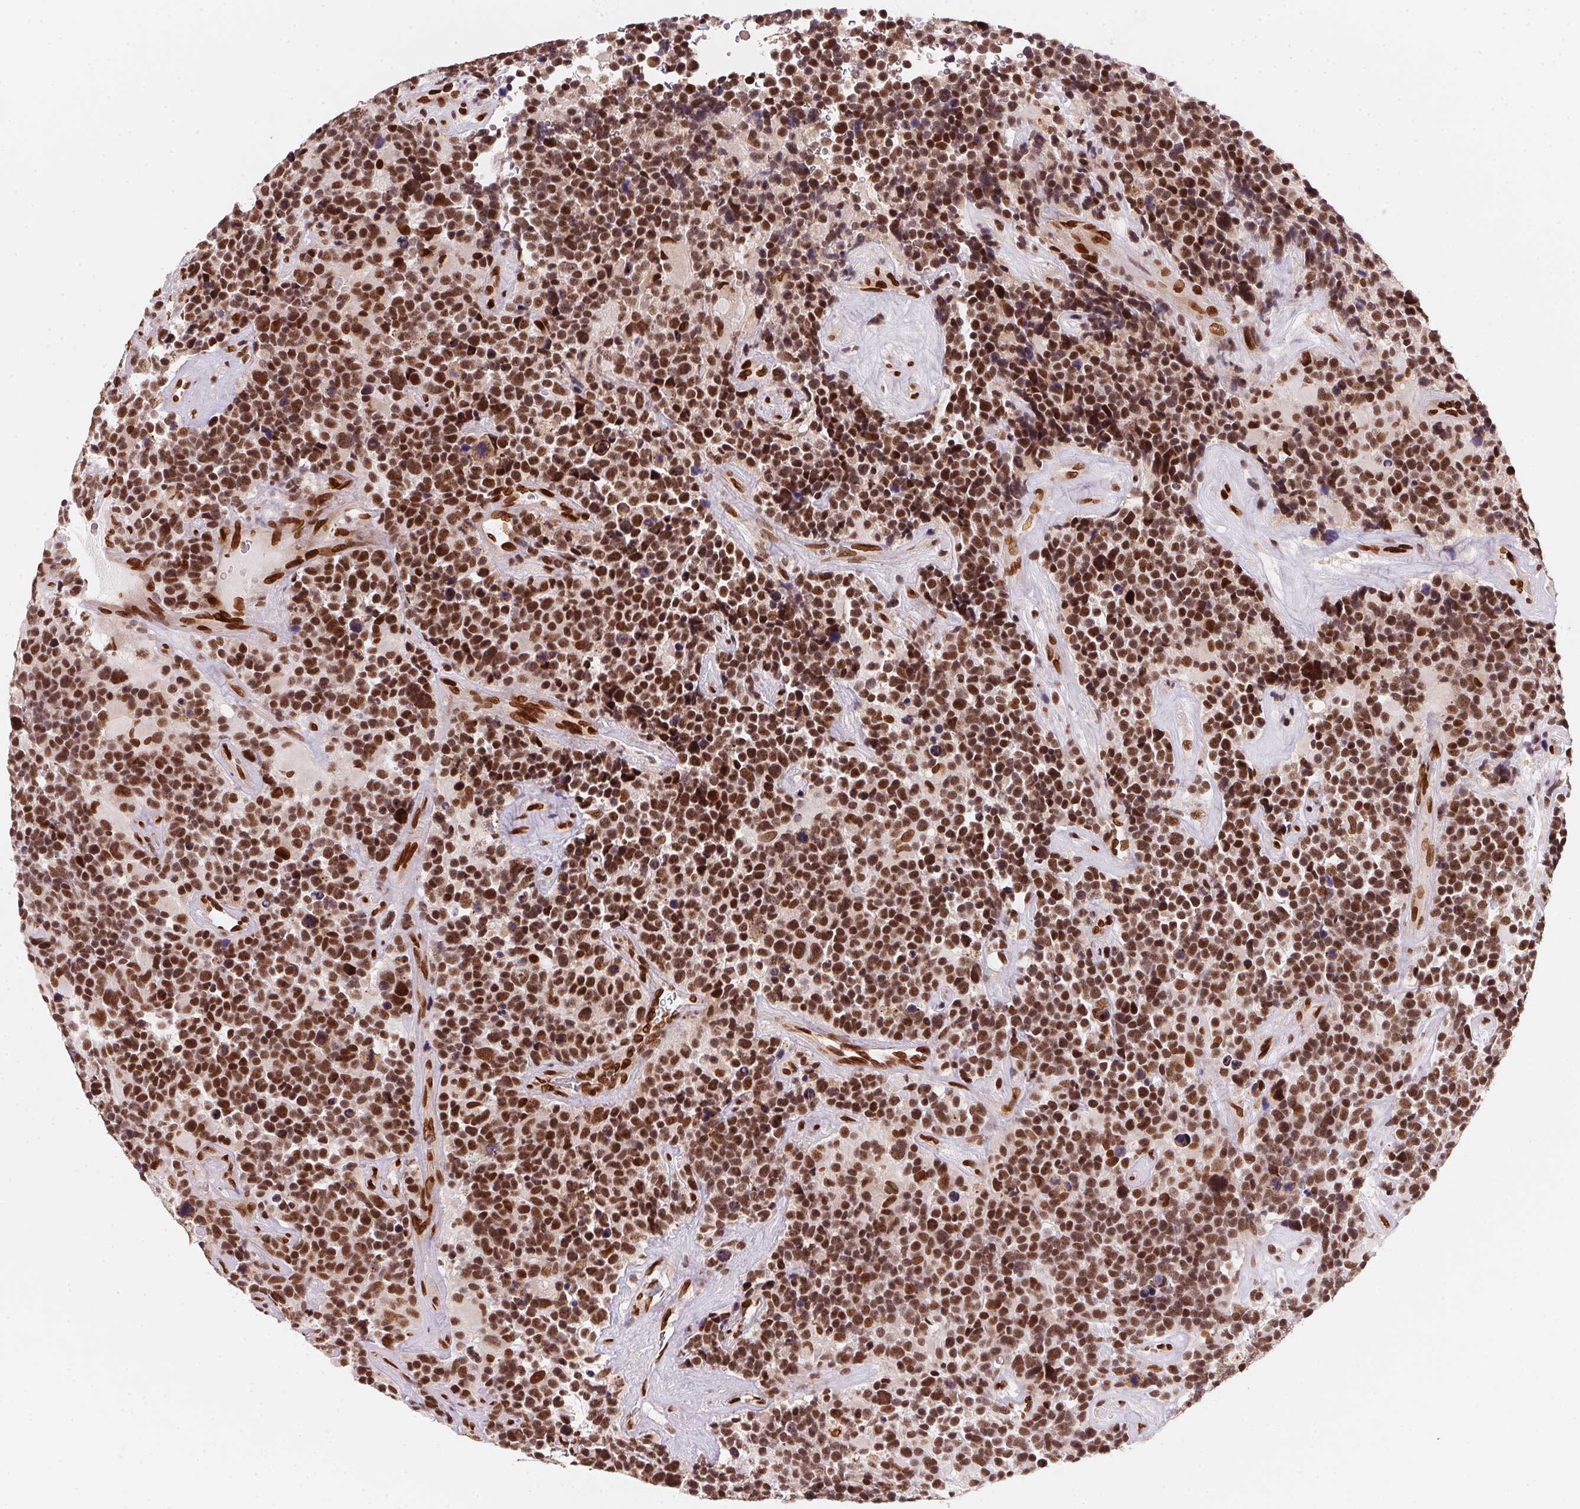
{"staining": {"intensity": "strong", "quantity": ">75%", "location": "nuclear"}, "tissue": "glioma", "cell_type": "Tumor cells", "image_type": "cancer", "snomed": [{"axis": "morphology", "description": "Glioma, malignant, High grade"}, {"axis": "topography", "description": "Brain"}], "caption": "Tumor cells display high levels of strong nuclear staining in approximately >75% of cells in malignant glioma (high-grade). (DAB IHC, brown staining for protein, blue staining for nuclei).", "gene": "SAP30BP", "patient": {"sex": "male", "age": 33}}